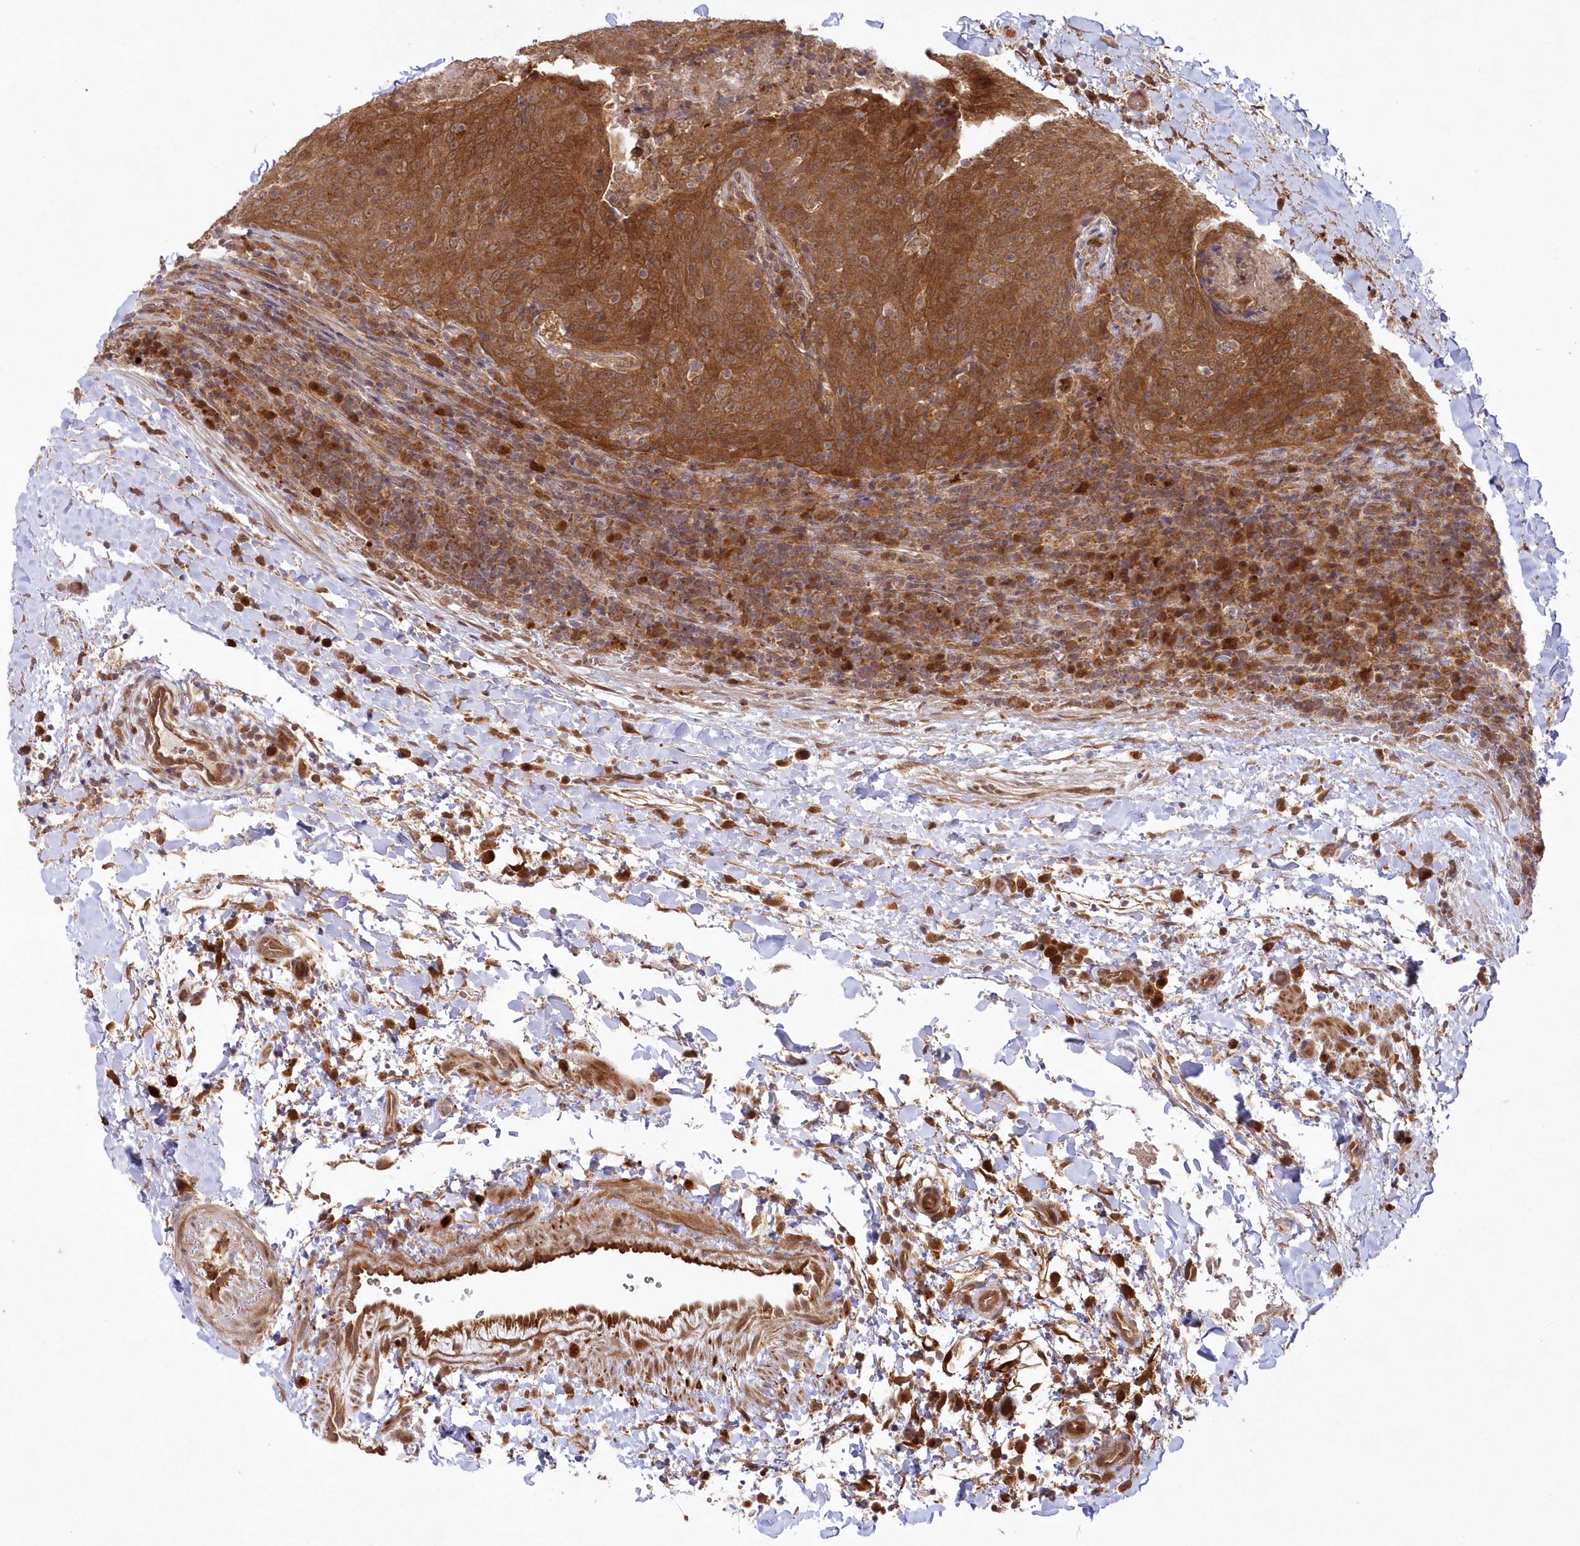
{"staining": {"intensity": "strong", "quantity": ">75%", "location": "cytoplasmic/membranous"}, "tissue": "head and neck cancer", "cell_type": "Tumor cells", "image_type": "cancer", "snomed": [{"axis": "morphology", "description": "Squamous cell carcinoma, NOS"}, {"axis": "morphology", "description": "Squamous cell carcinoma, metastatic, NOS"}, {"axis": "topography", "description": "Lymph node"}, {"axis": "topography", "description": "Head-Neck"}], "caption": "Protein analysis of head and neck cancer tissue reveals strong cytoplasmic/membranous staining in approximately >75% of tumor cells. (DAB (3,3'-diaminobenzidine) IHC with brightfield microscopy, high magnification).", "gene": "GBE1", "patient": {"sex": "male", "age": 62}}